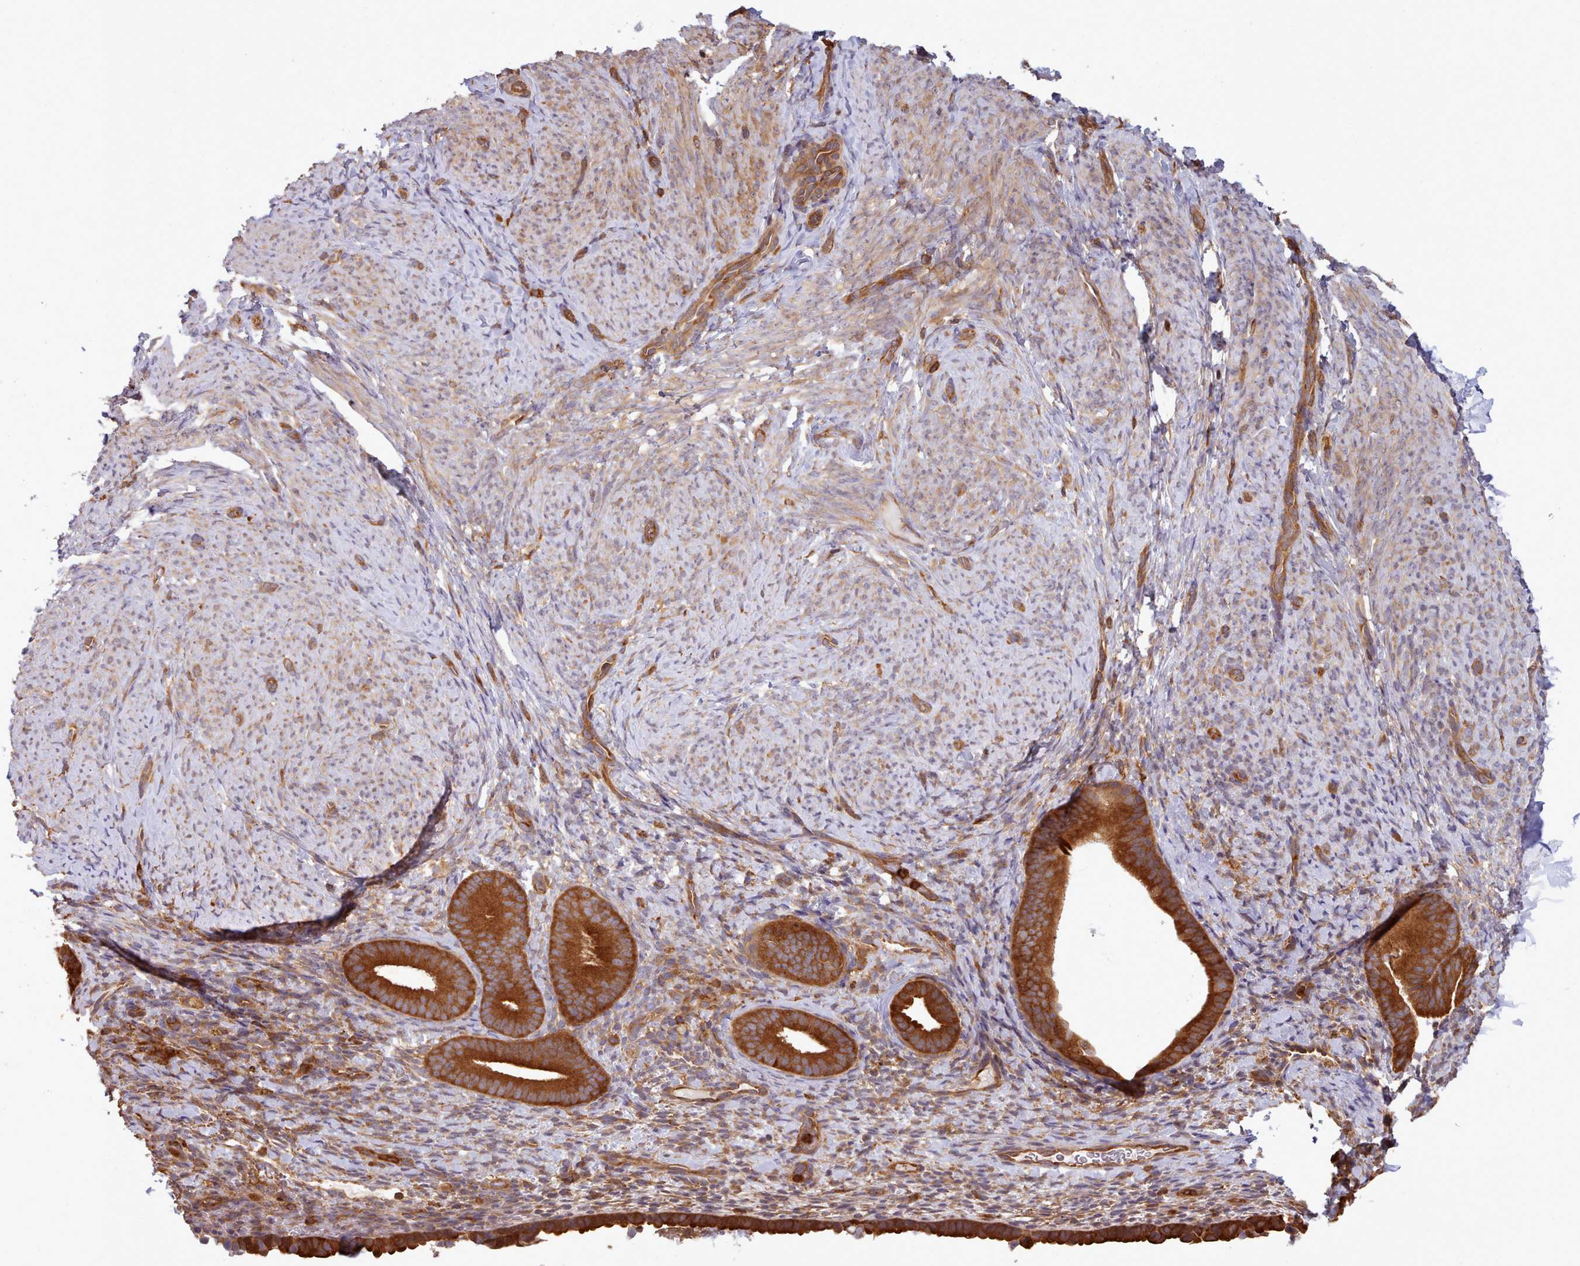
{"staining": {"intensity": "moderate", "quantity": ">75%", "location": "cytoplasmic/membranous"}, "tissue": "endometrium", "cell_type": "Cells in endometrial stroma", "image_type": "normal", "snomed": [{"axis": "morphology", "description": "Normal tissue, NOS"}, {"axis": "topography", "description": "Endometrium"}], "caption": "DAB (3,3'-diaminobenzidine) immunohistochemical staining of benign endometrium reveals moderate cytoplasmic/membranous protein staining in about >75% of cells in endometrial stroma.", "gene": "SLC4A9", "patient": {"sex": "female", "age": 65}}